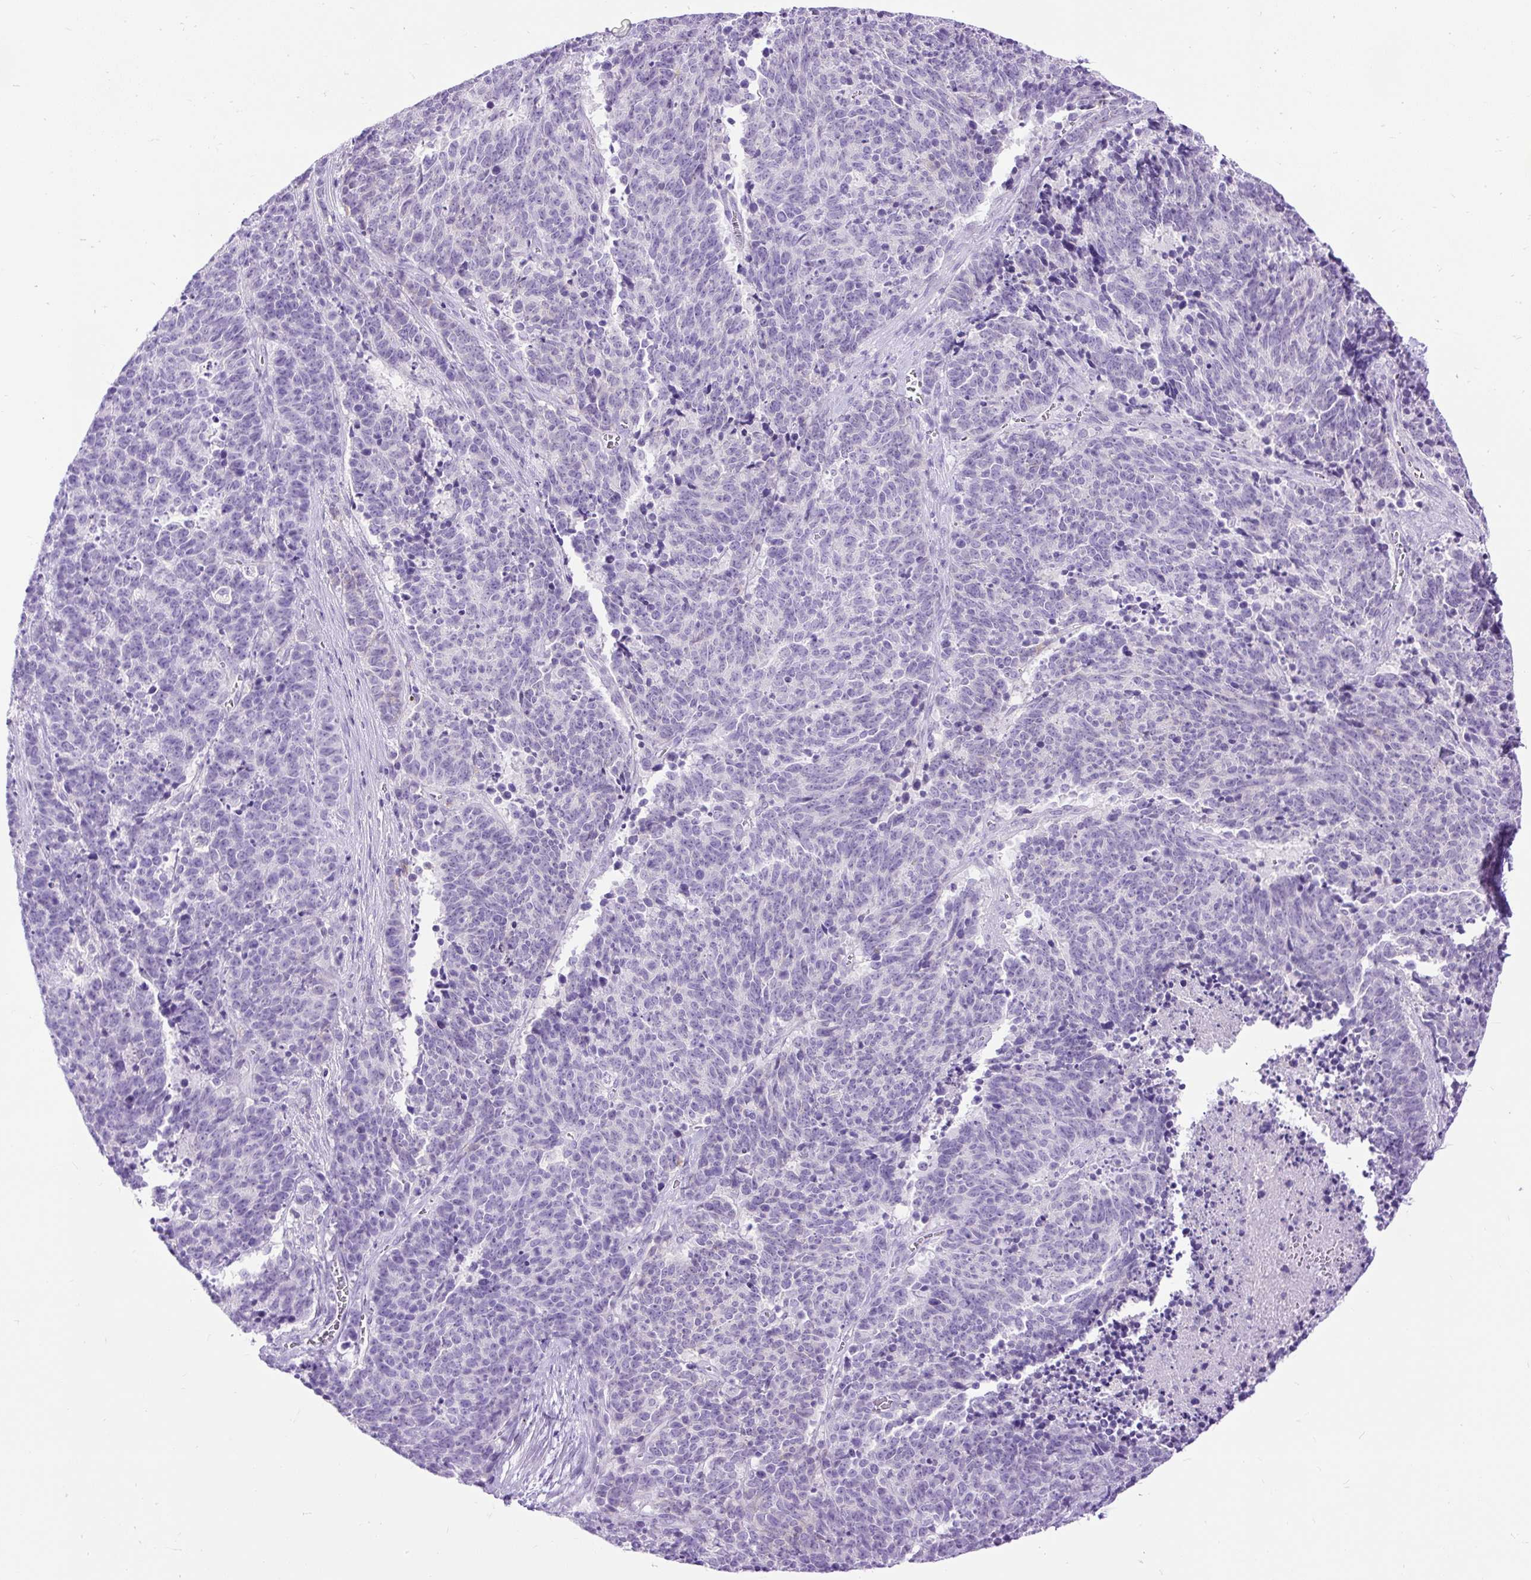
{"staining": {"intensity": "negative", "quantity": "none", "location": "none"}, "tissue": "cervical cancer", "cell_type": "Tumor cells", "image_type": "cancer", "snomed": [{"axis": "morphology", "description": "Squamous cell carcinoma, NOS"}, {"axis": "topography", "description": "Cervix"}], "caption": "Histopathology image shows no protein expression in tumor cells of cervical cancer tissue.", "gene": "HEY1", "patient": {"sex": "female", "age": 29}}